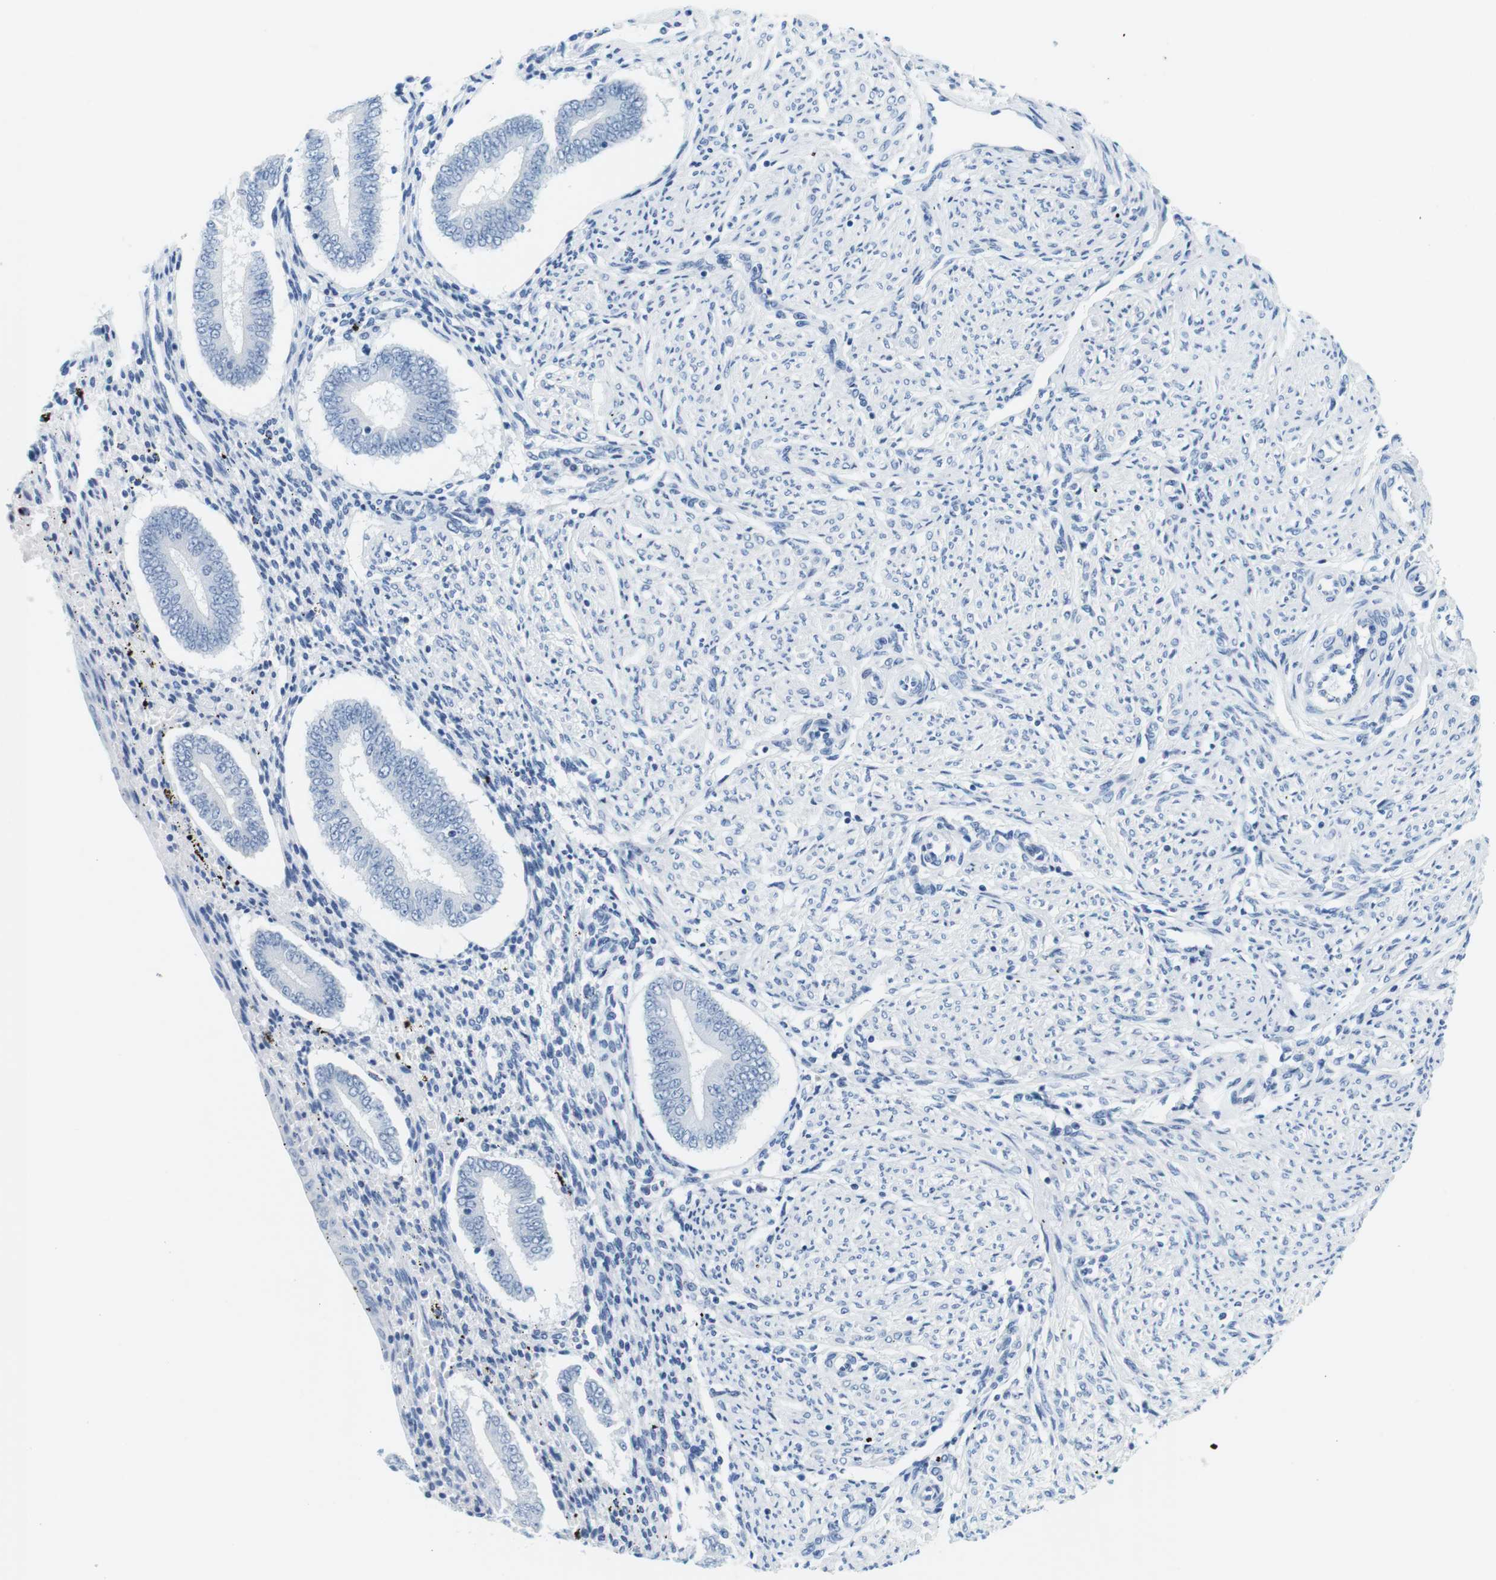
{"staining": {"intensity": "negative", "quantity": "none", "location": "none"}, "tissue": "endometrium", "cell_type": "Cells in endometrial stroma", "image_type": "normal", "snomed": [{"axis": "morphology", "description": "Normal tissue, NOS"}, {"axis": "topography", "description": "Endometrium"}], "caption": "Human endometrium stained for a protein using immunohistochemistry exhibits no staining in cells in endometrial stroma.", "gene": "CYP2C9", "patient": {"sex": "female", "age": 42}}